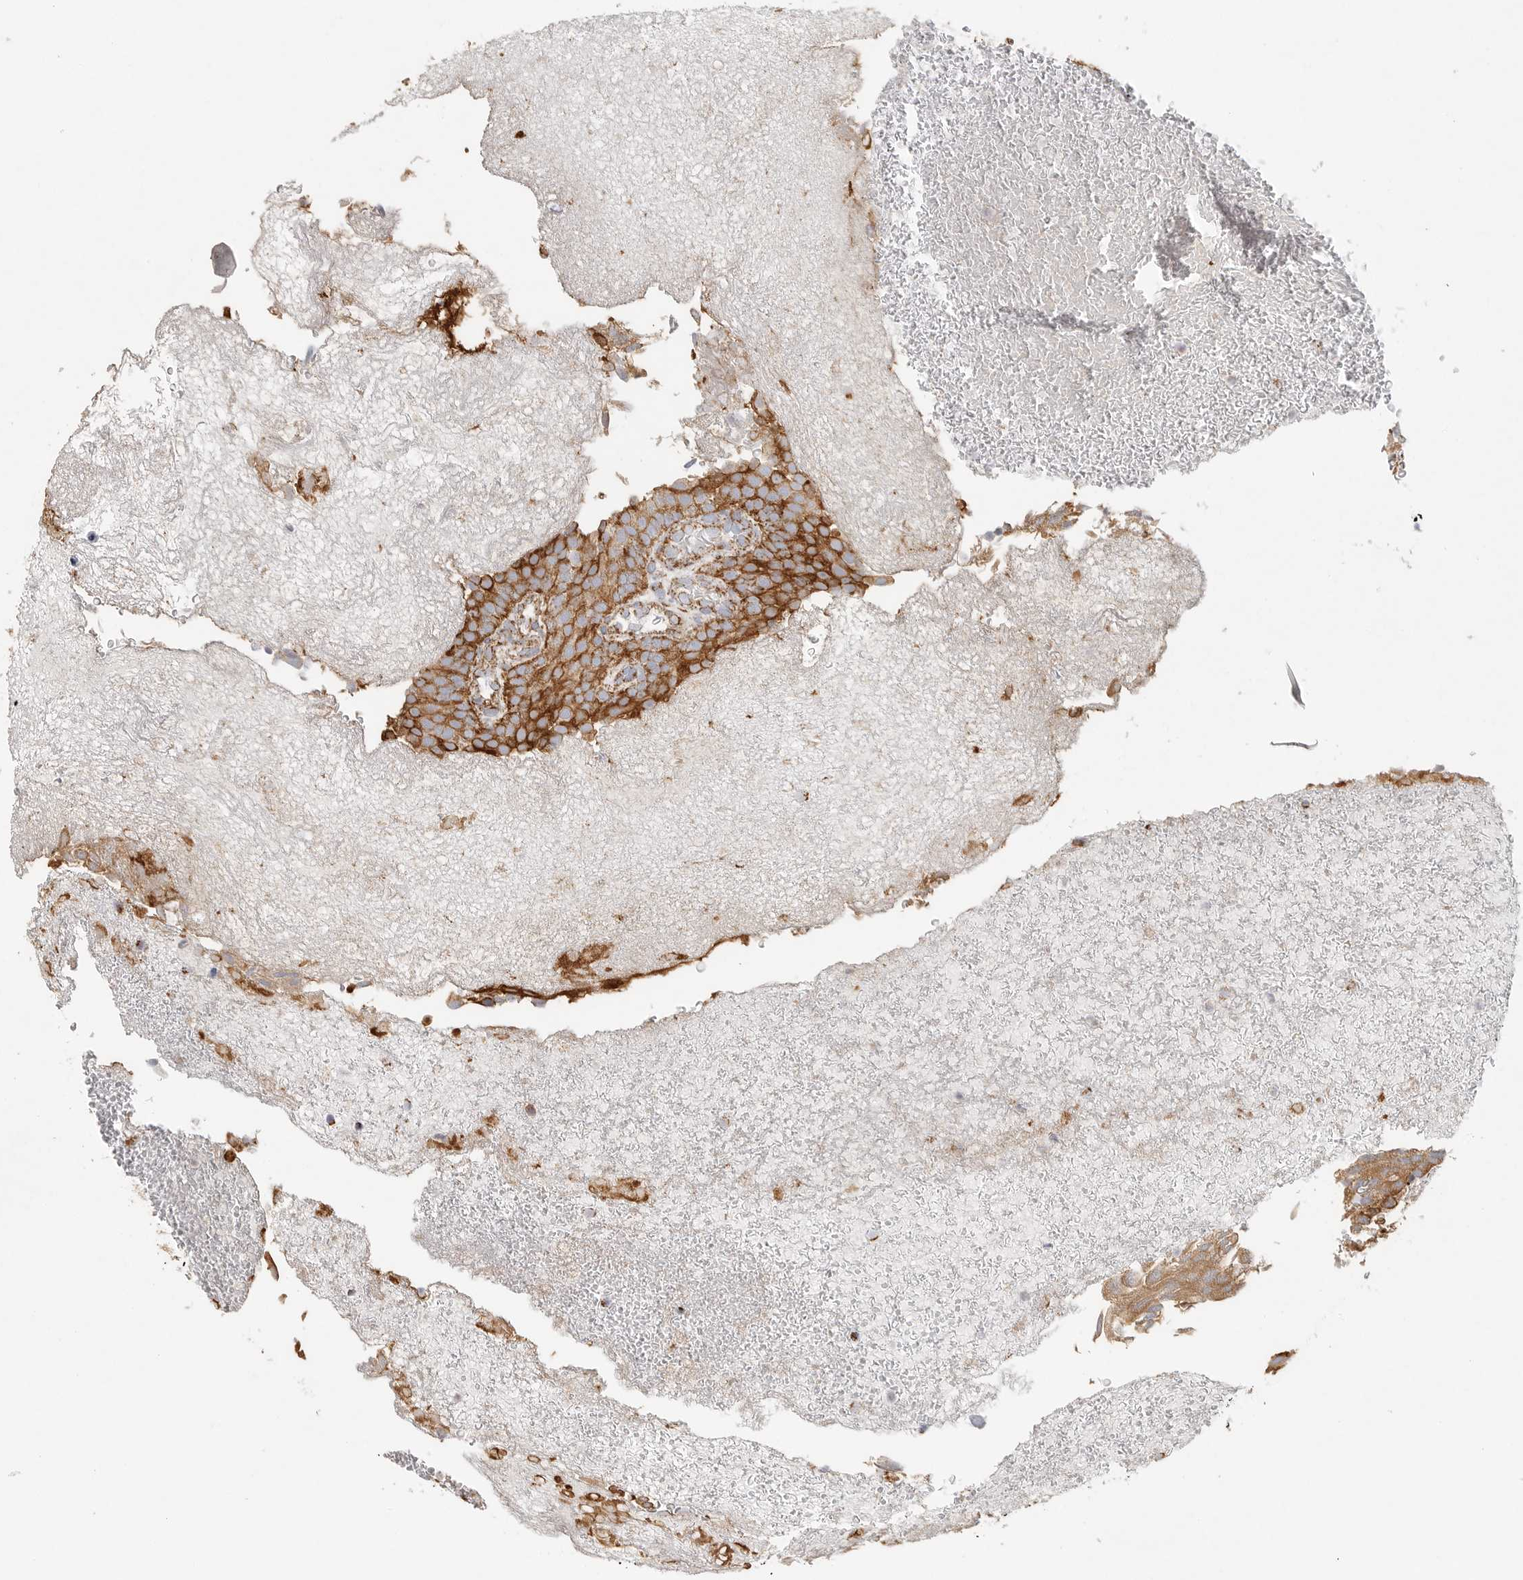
{"staining": {"intensity": "moderate", "quantity": ">75%", "location": "cytoplasmic/membranous"}, "tissue": "urothelial cancer", "cell_type": "Tumor cells", "image_type": "cancer", "snomed": [{"axis": "morphology", "description": "Urothelial carcinoma, Low grade"}, {"axis": "topography", "description": "Urinary bladder"}], "caption": "A brown stain highlights moderate cytoplasmic/membranous positivity of a protein in low-grade urothelial carcinoma tumor cells.", "gene": "SLC25A26", "patient": {"sex": "male", "age": 78}}